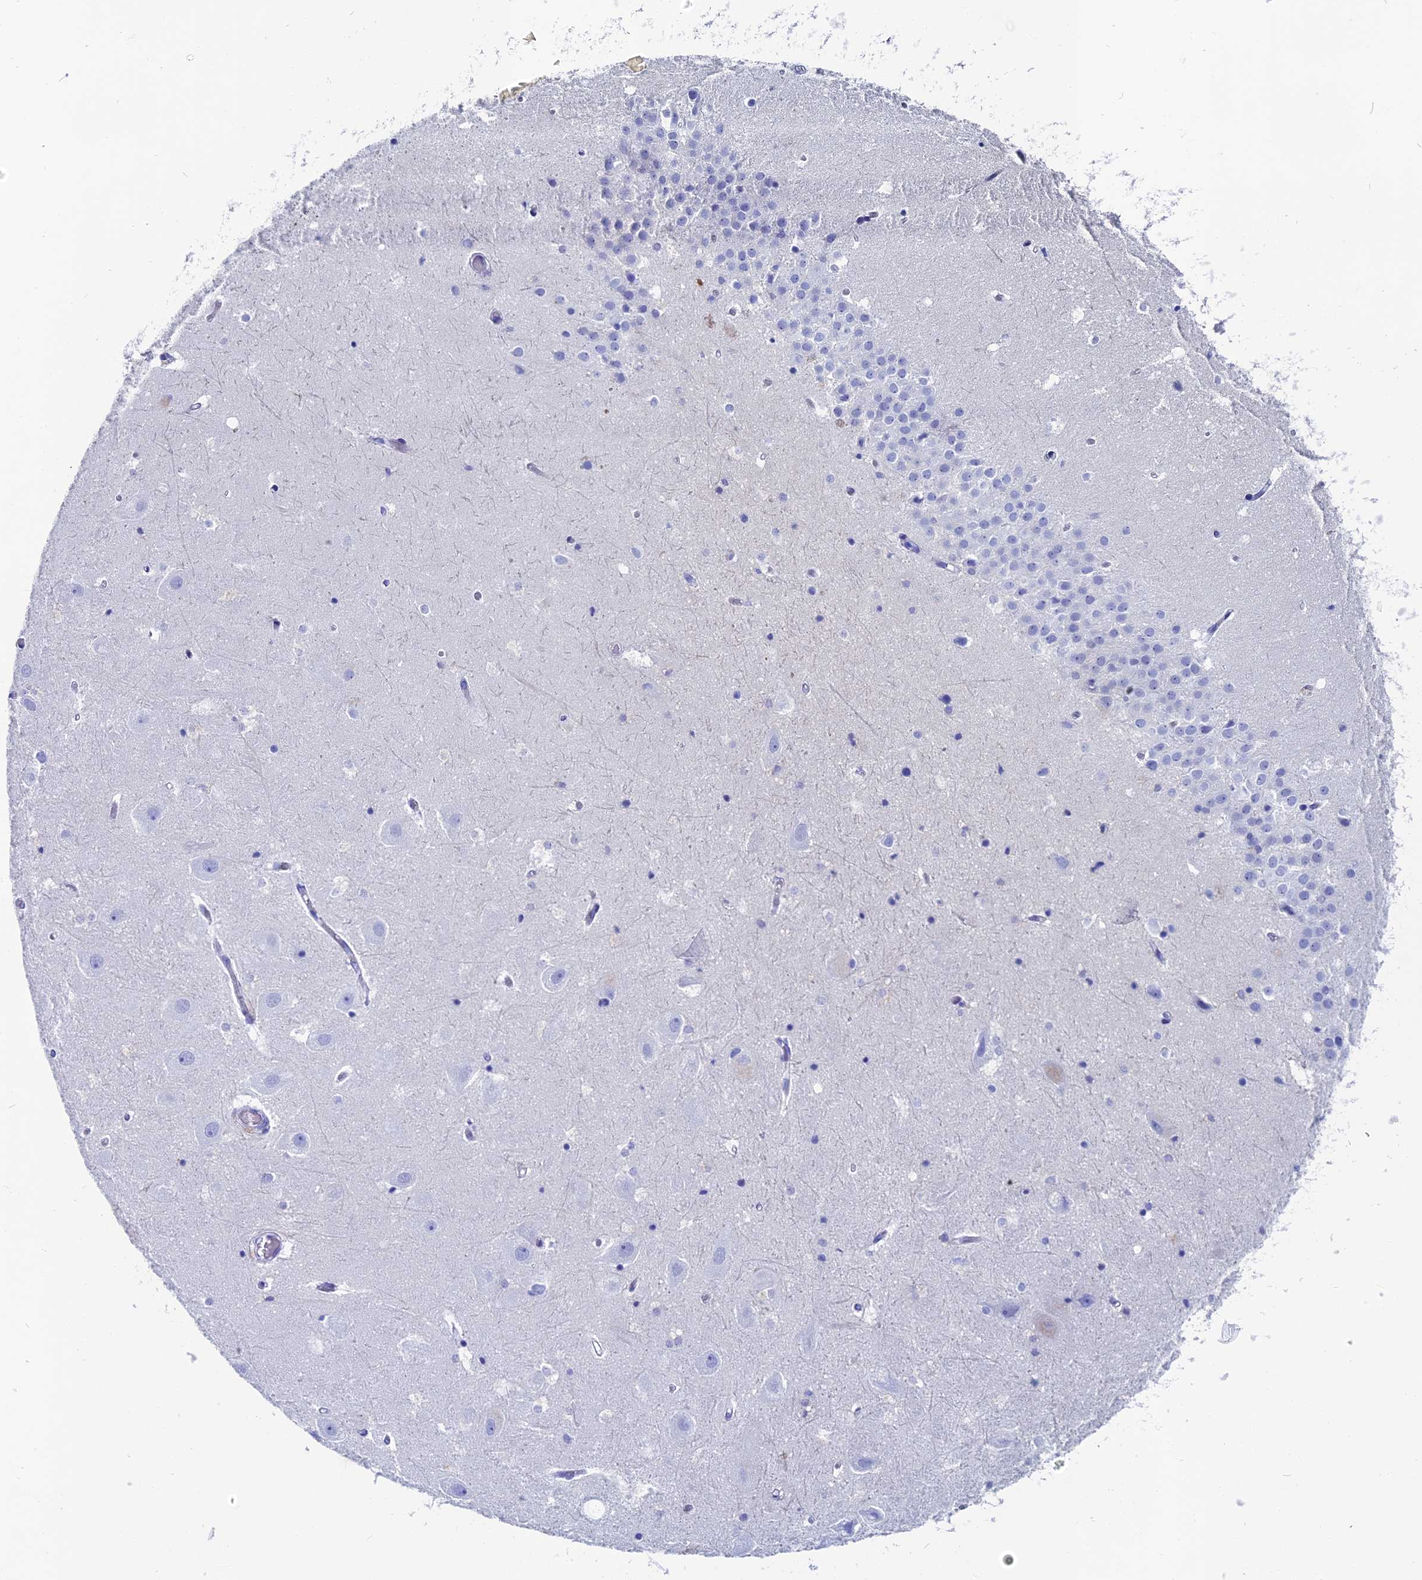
{"staining": {"intensity": "negative", "quantity": "none", "location": "none"}, "tissue": "hippocampus", "cell_type": "Glial cells", "image_type": "normal", "snomed": [{"axis": "morphology", "description": "Normal tissue, NOS"}, {"axis": "topography", "description": "Hippocampus"}], "caption": "This is an immunohistochemistry (IHC) histopathology image of unremarkable hippocampus. There is no expression in glial cells.", "gene": "ANKRD29", "patient": {"sex": "female", "age": 52}}